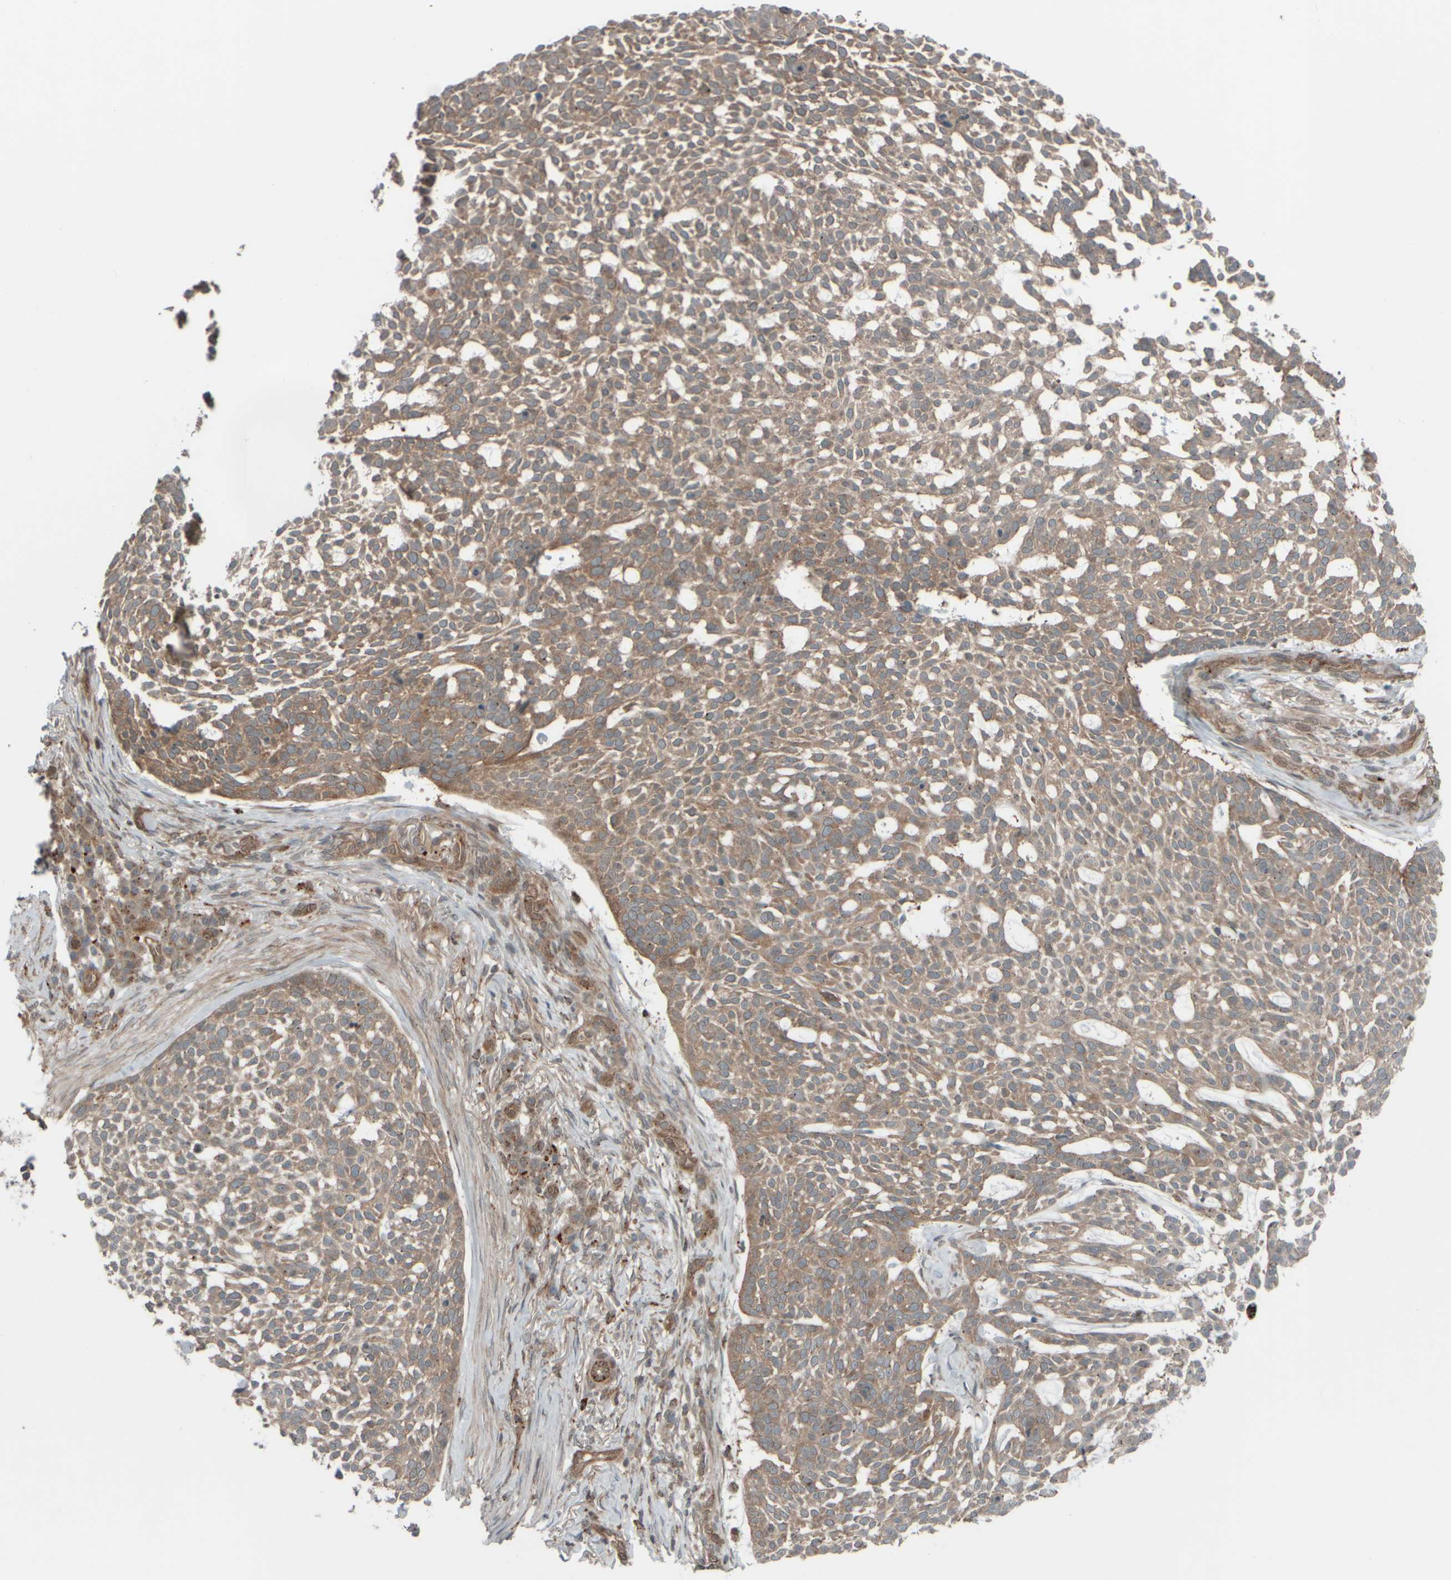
{"staining": {"intensity": "weak", "quantity": ">75%", "location": "cytoplasmic/membranous"}, "tissue": "skin cancer", "cell_type": "Tumor cells", "image_type": "cancer", "snomed": [{"axis": "morphology", "description": "Basal cell carcinoma"}, {"axis": "topography", "description": "Skin"}], "caption": "Immunohistochemical staining of skin basal cell carcinoma shows low levels of weak cytoplasmic/membranous protein positivity in about >75% of tumor cells. (Brightfield microscopy of DAB IHC at high magnification).", "gene": "GIGYF1", "patient": {"sex": "female", "age": 64}}